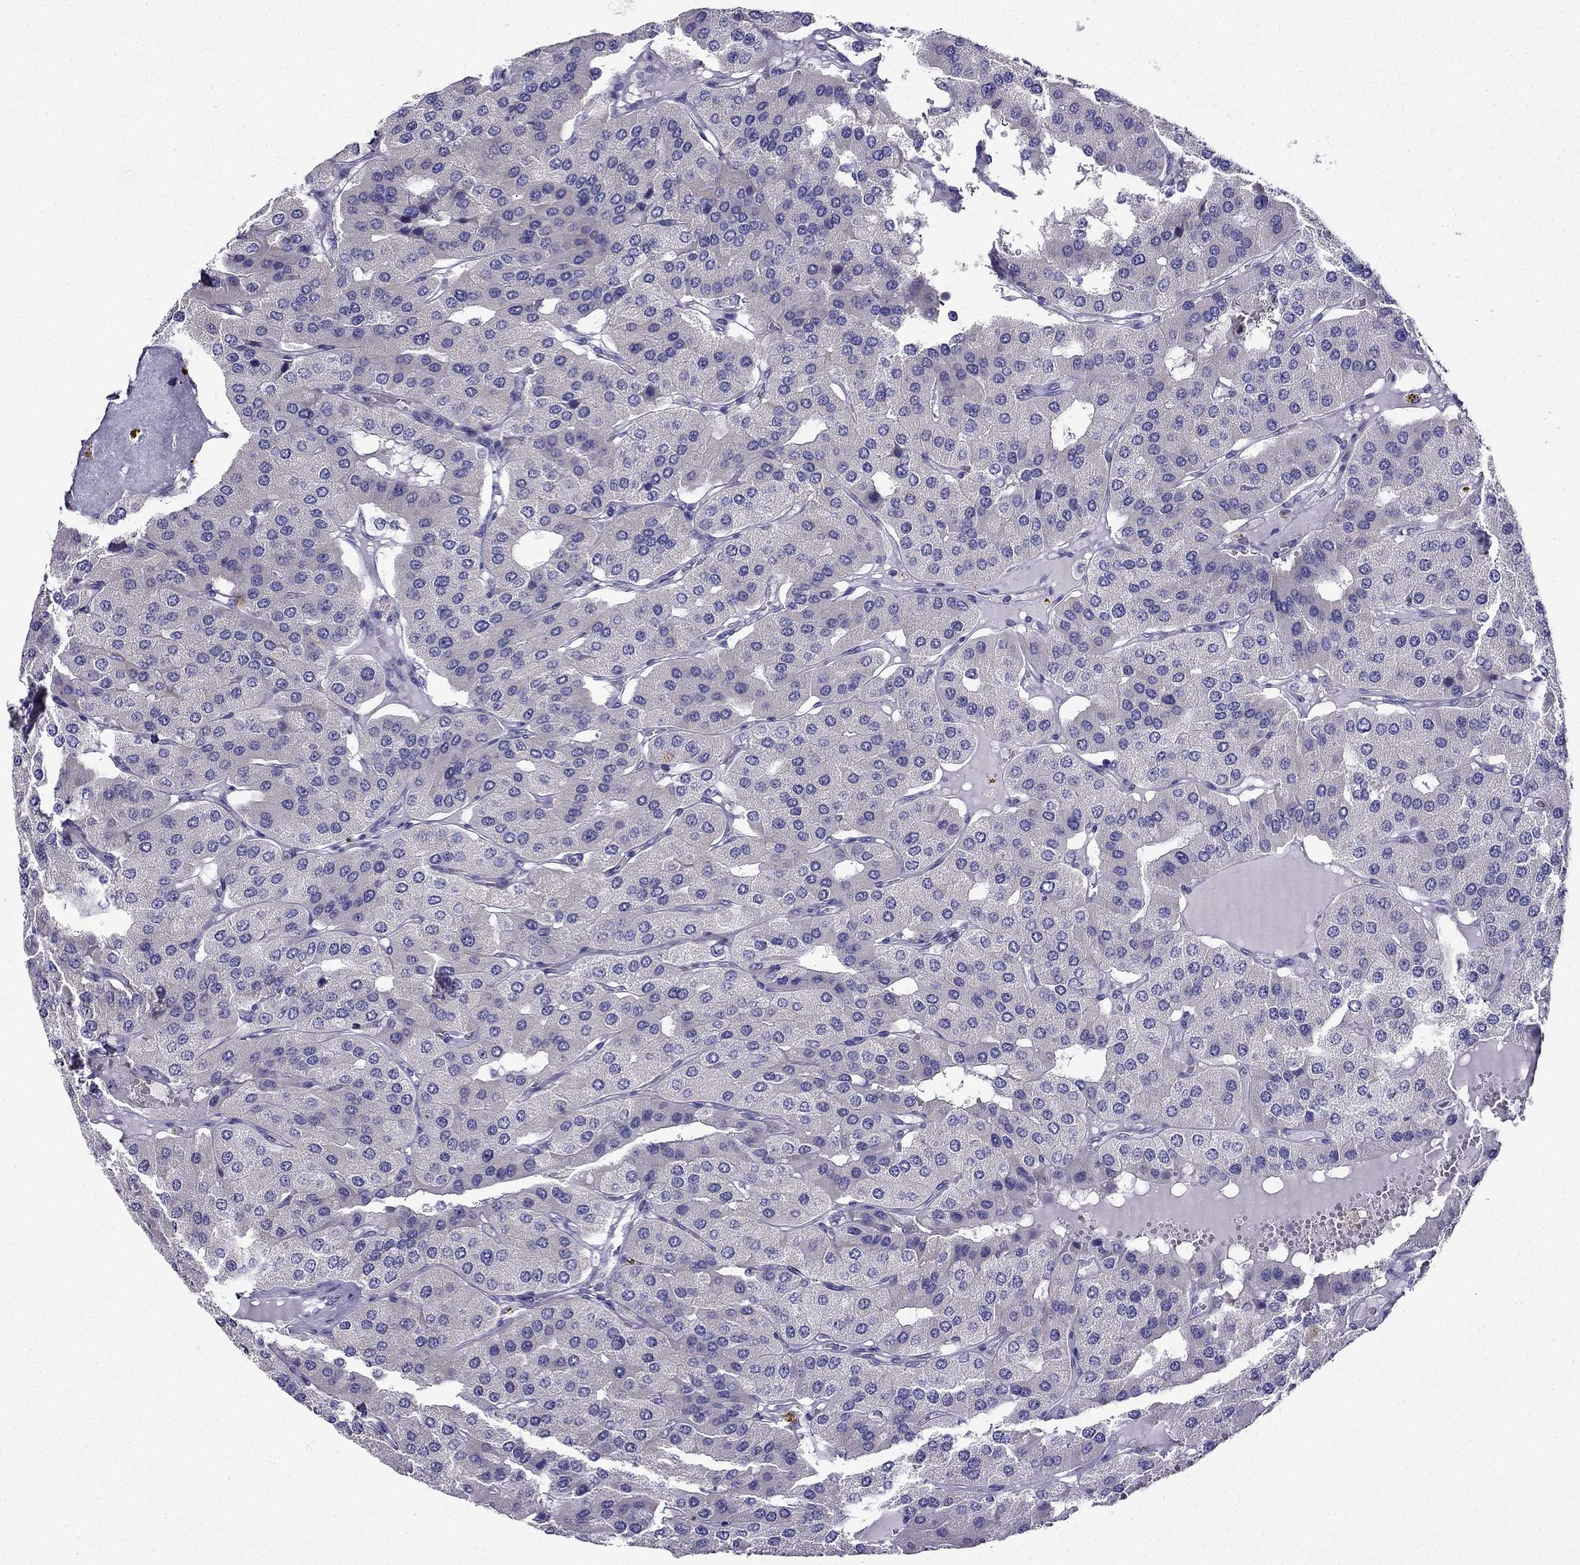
{"staining": {"intensity": "negative", "quantity": "none", "location": "none"}, "tissue": "parathyroid gland", "cell_type": "Glandular cells", "image_type": "normal", "snomed": [{"axis": "morphology", "description": "Normal tissue, NOS"}, {"axis": "morphology", "description": "Adenoma, NOS"}, {"axis": "topography", "description": "Parathyroid gland"}], "caption": "Glandular cells show no significant protein staining in normal parathyroid gland. Nuclei are stained in blue.", "gene": "KIF5A", "patient": {"sex": "female", "age": 86}}